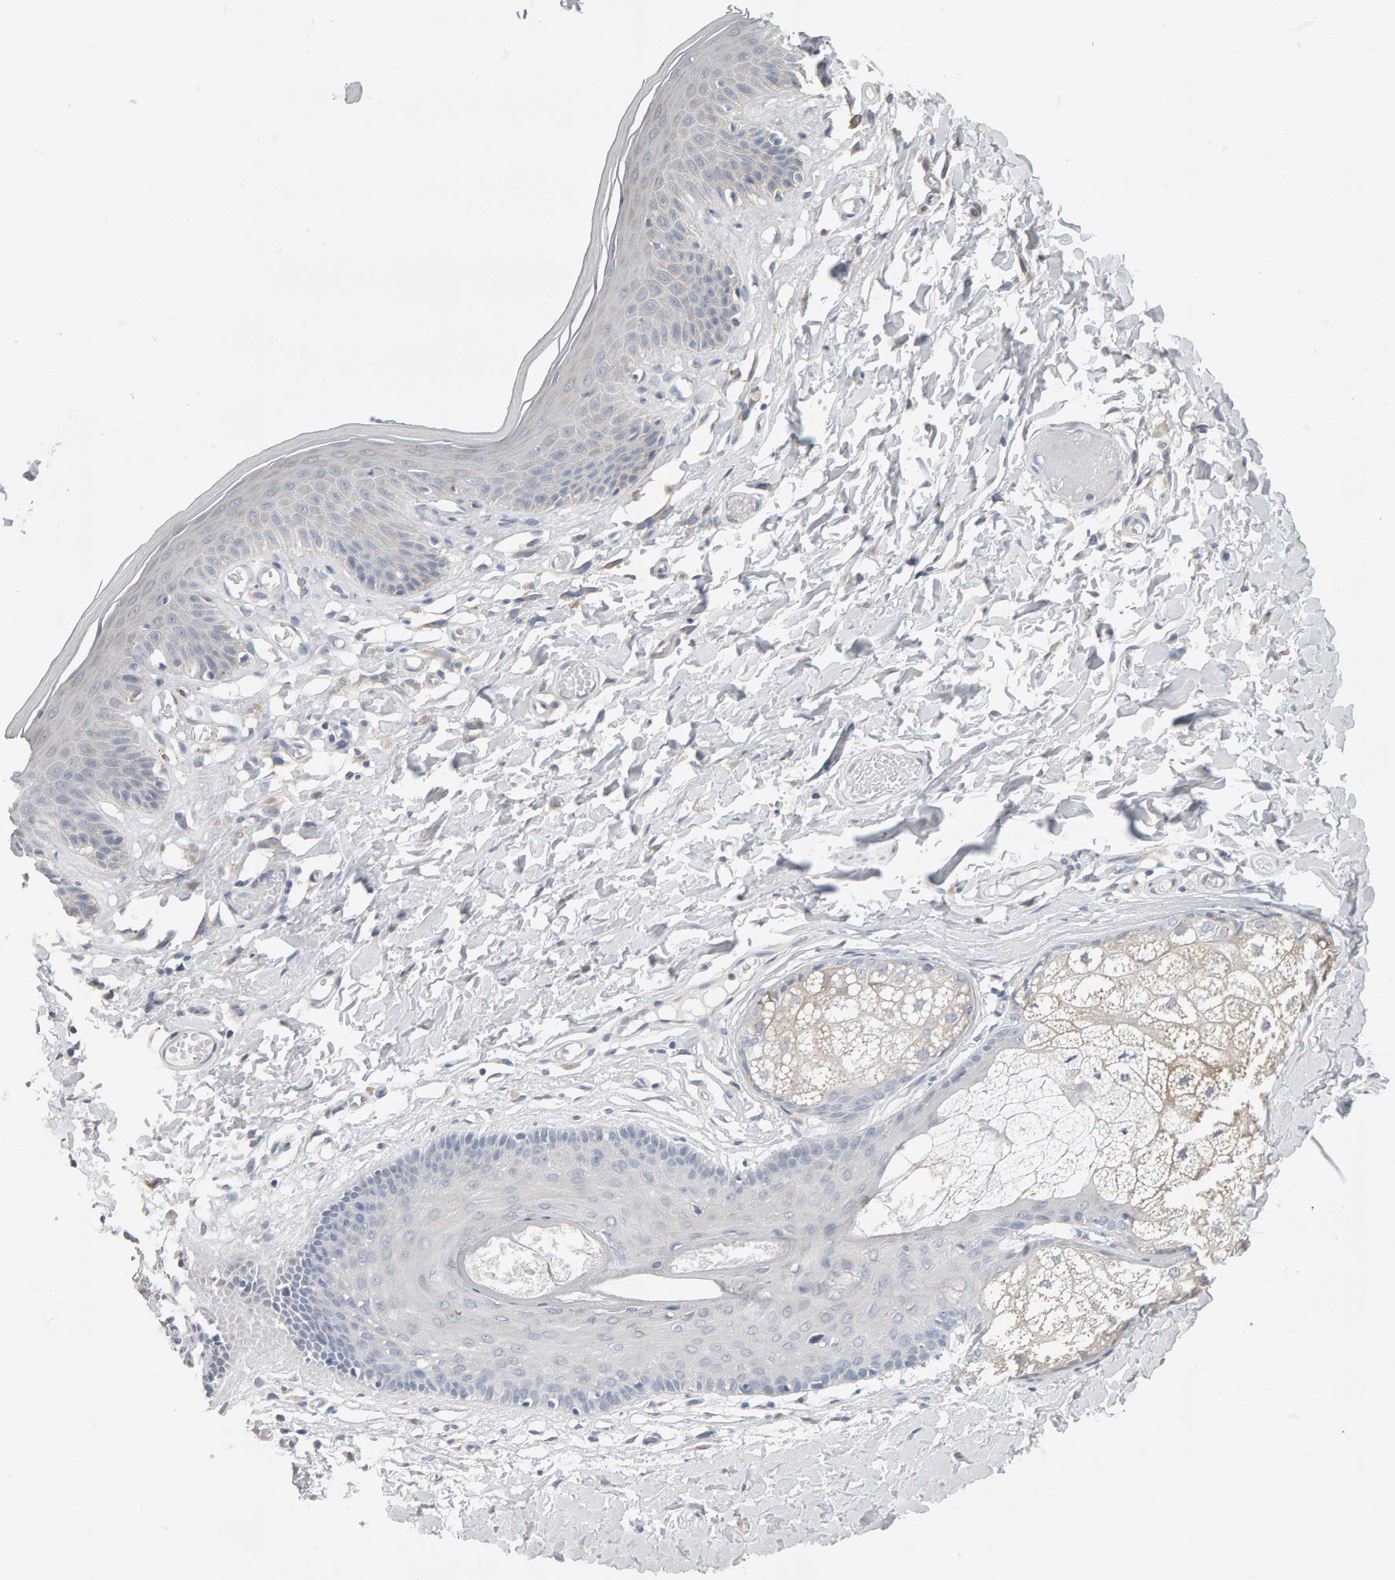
{"staining": {"intensity": "weak", "quantity": "<25%", "location": "cytoplasmic/membranous"}, "tissue": "skin", "cell_type": "Epidermal cells", "image_type": "normal", "snomed": [{"axis": "morphology", "description": "Normal tissue, NOS"}, {"axis": "topography", "description": "Vulva"}], "caption": "Immunohistochemistry of normal human skin demonstrates no positivity in epidermal cells.", "gene": "ADHFE1", "patient": {"sex": "female", "age": 73}}